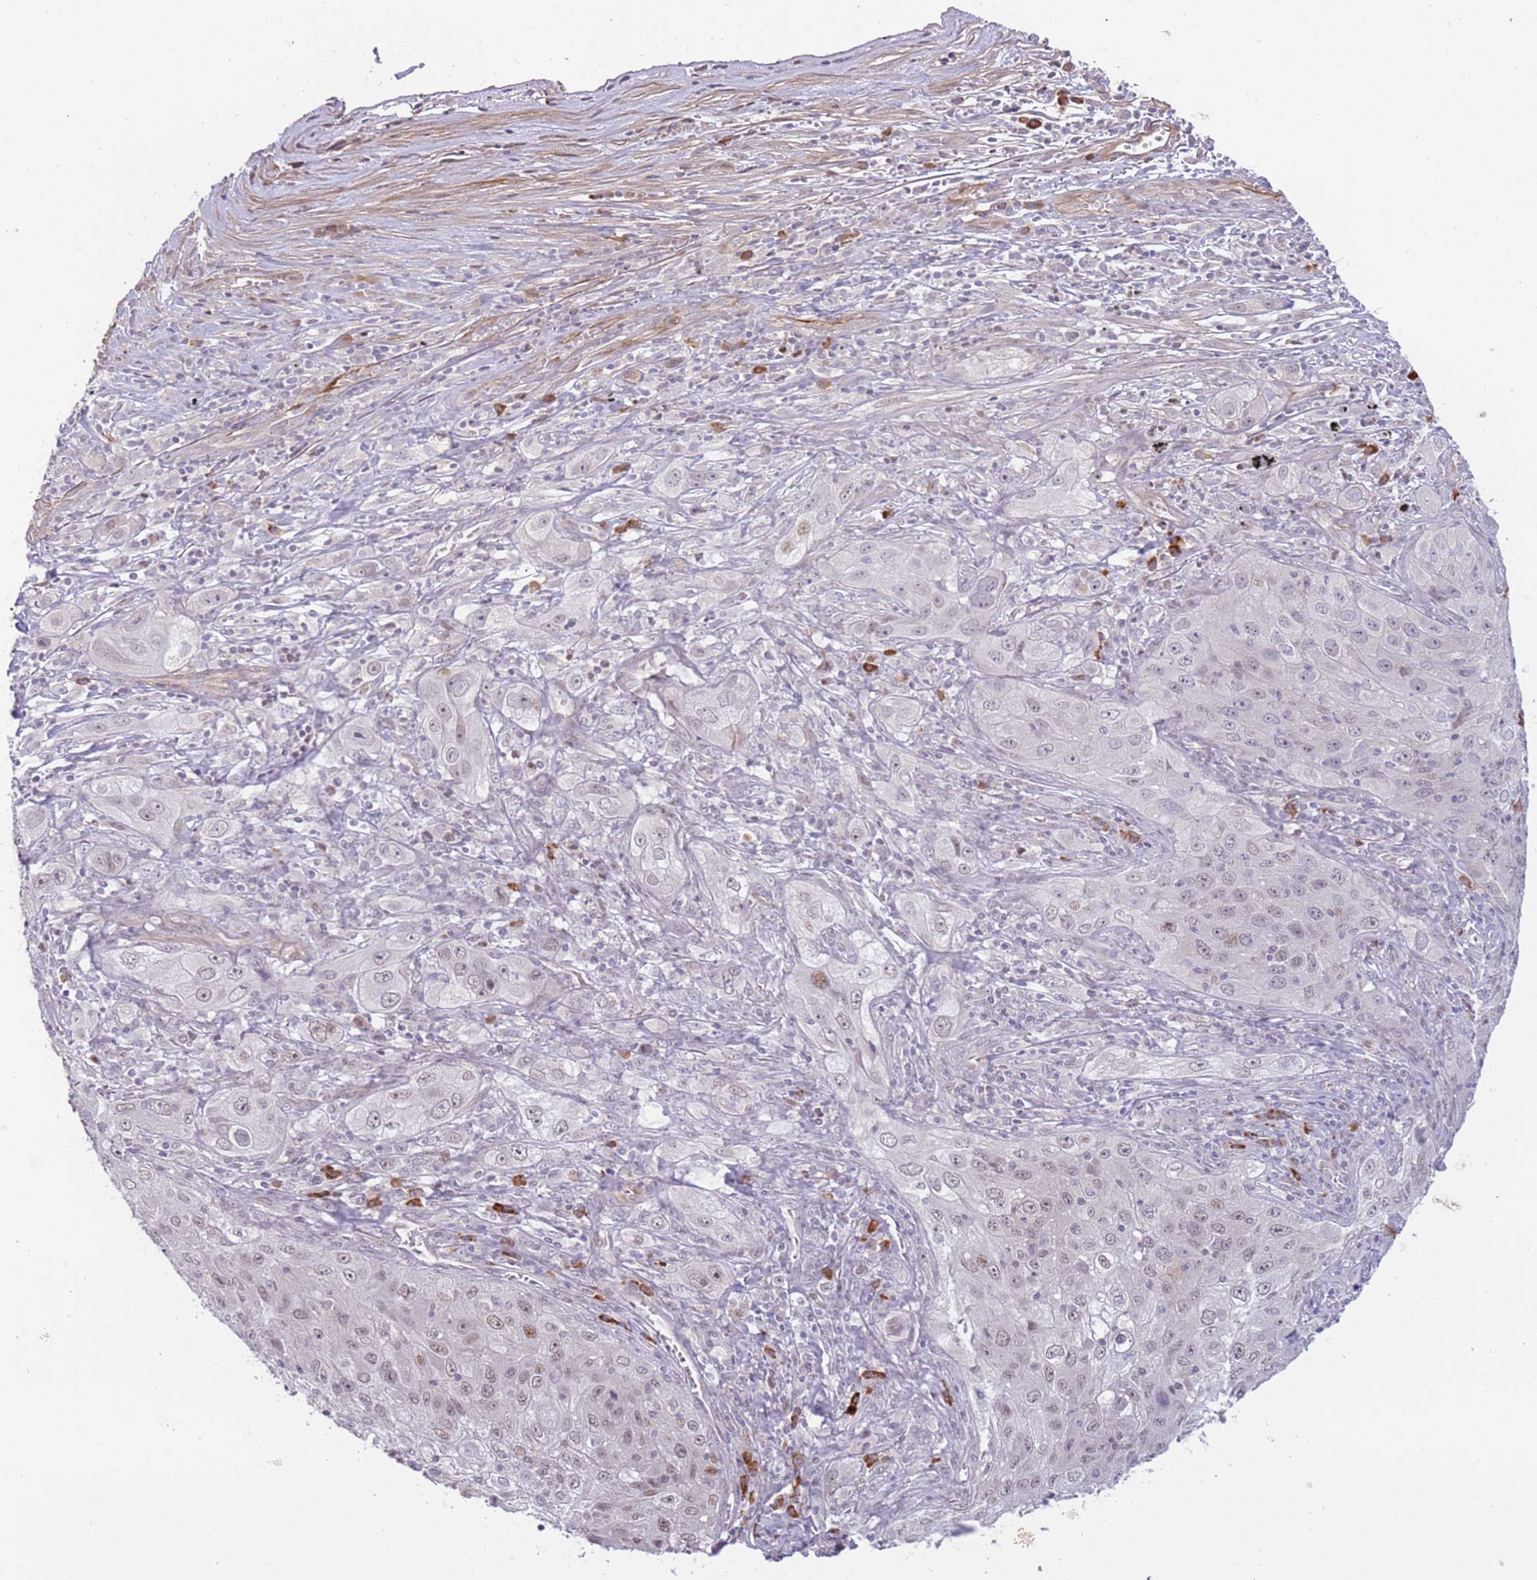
{"staining": {"intensity": "weak", "quantity": "25%-75%", "location": "nuclear"}, "tissue": "lung cancer", "cell_type": "Tumor cells", "image_type": "cancer", "snomed": [{"axis": "morphology", "description": "Squamous cell carcinoma, NOS"}, {"axis": "topography", "description": "Lung"}], "caption": "IHC image of lung squamous cell carcinoma stained for a protein (brown), which demonstrates low levels of weak nuclear positivity in approximately 25%-75% of tumor cells.", "gene": "MAGEF1", "patient": {"sex": "female", "age": 69}}